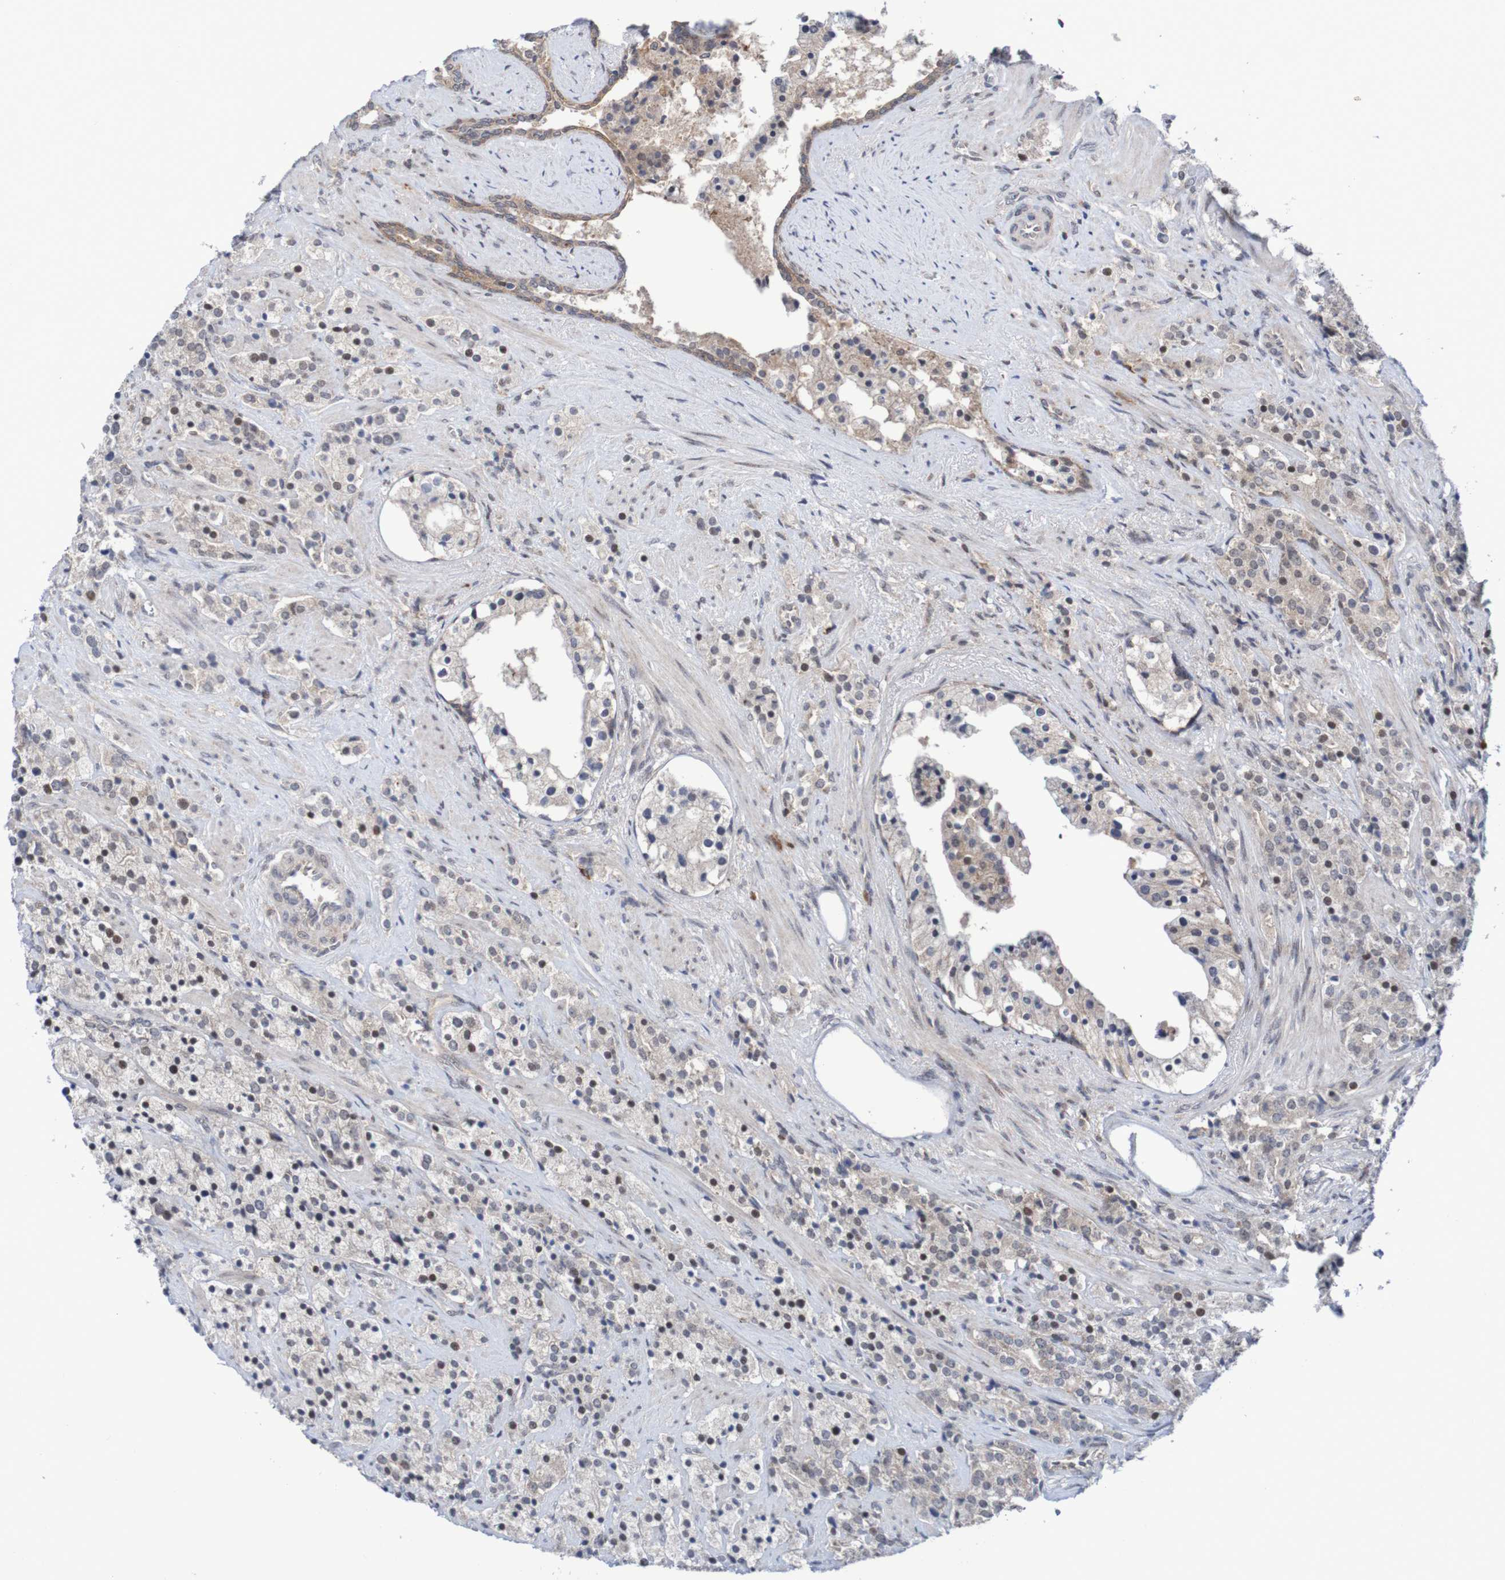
{"staining": {"intensity": "weak", "quantity": ">75%", "location": "cytoplasmic/membranous"}, "tissue": "prostate cancer", "cell_type": "Tumor cells", "image_type": "cancer", "snomed": [{"axis": "morphology", "description": "Adenocarcinoma, High grade"}, {"axis": "topography", "description": "Prostate"}], "caption": "Immunohistochemical staining of prostate cancer (high-grade adenocarcinoma) demonstrates low levels of weak cytoplasmic/membranous protein expression in about >75% of tumor cells.", "gene": "ITLN1", "patient": {"sex": "male", "age": 71}}